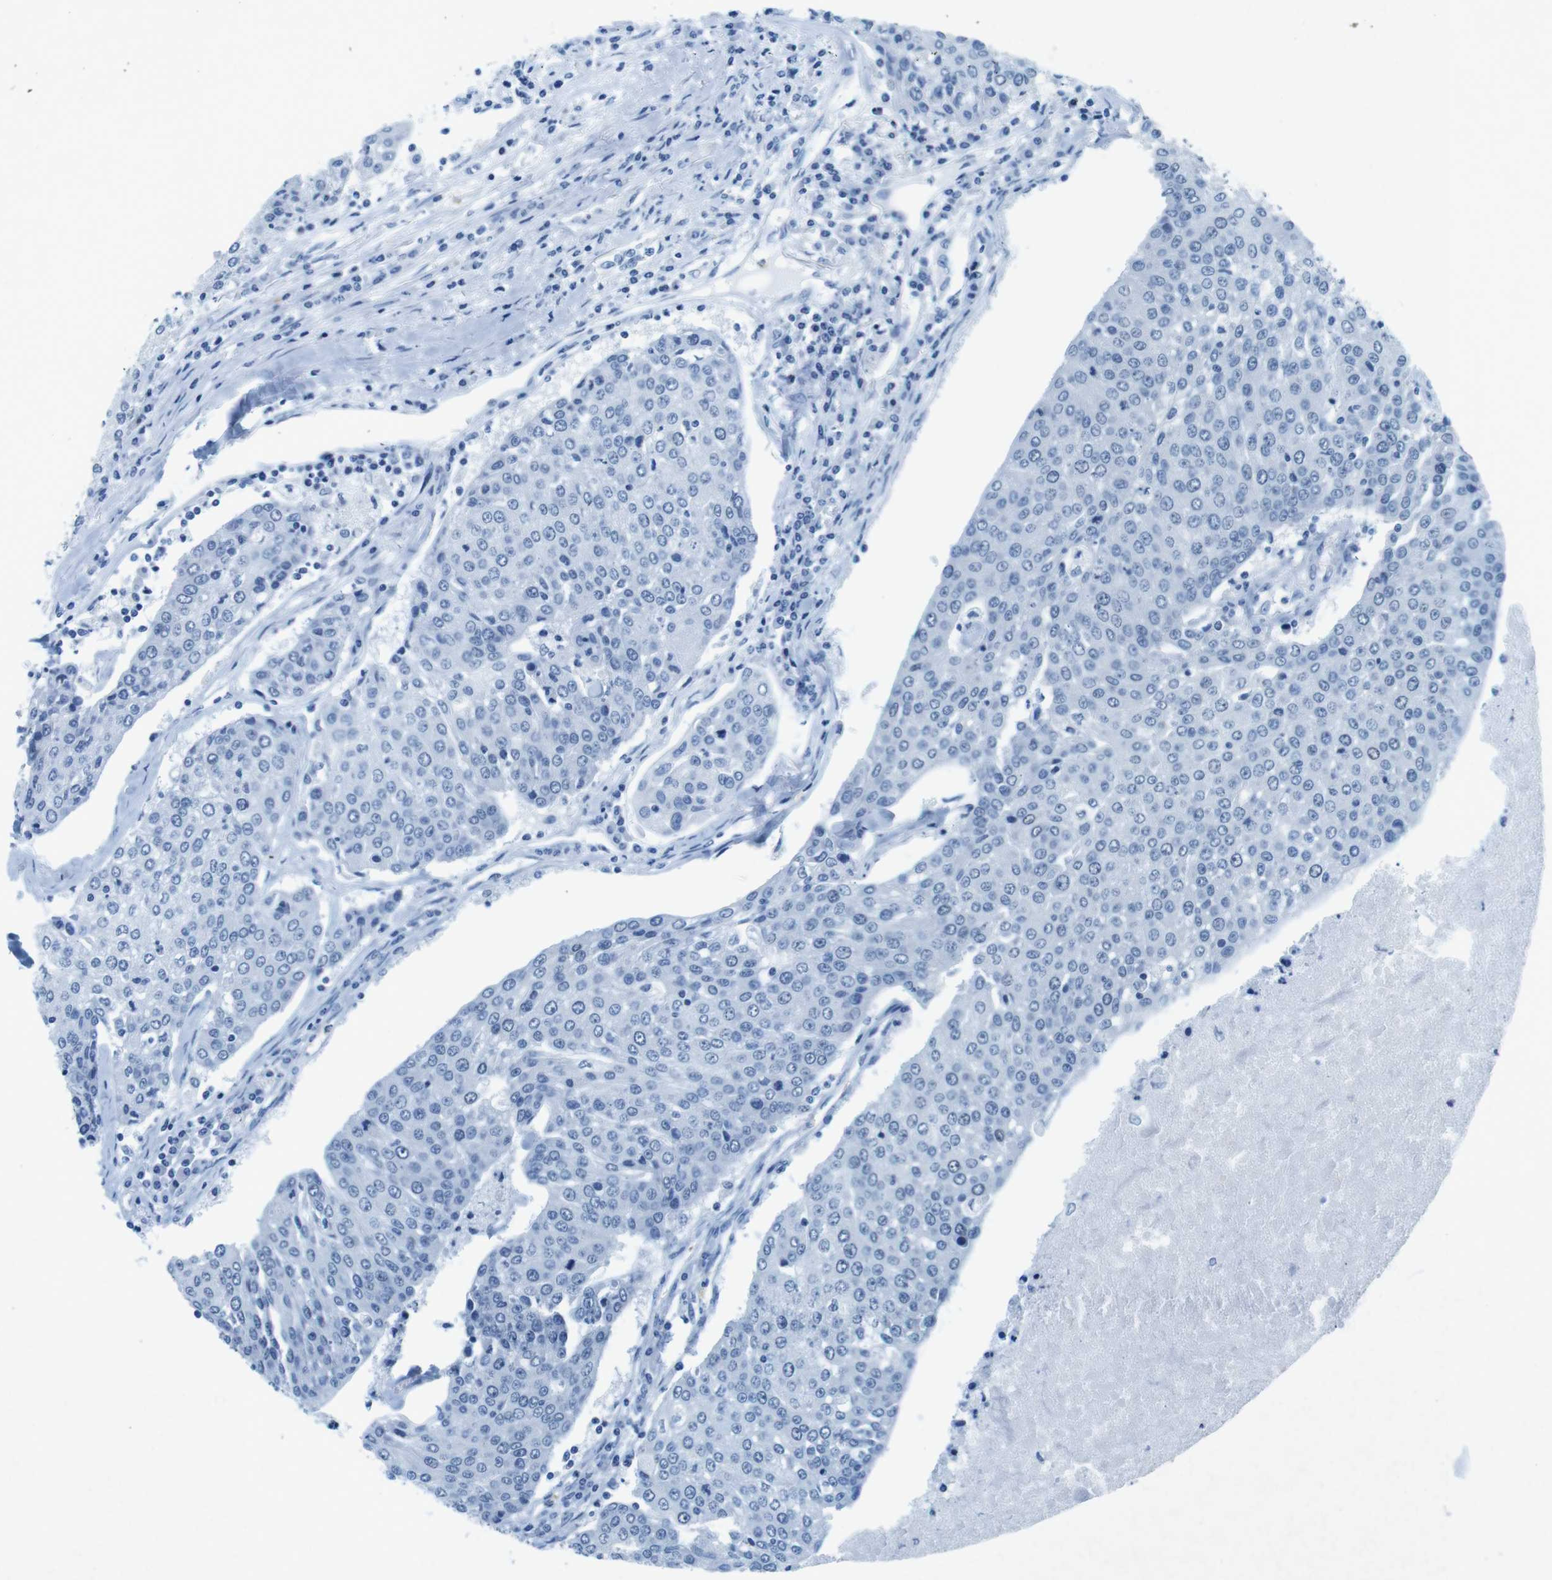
{"staining": {"intensity": "negative", "quantity": "none", "location": "none"}, "tissue": "urothelial cancer", "cell_type": "Tumor cells", "image_type": "cancer", "snomed": [{"axis": "morphology", "description": "Urothelial carcinoma, High grade"}, {"axis": "topography", "description": "Urinary bladder"}], "caption": "A histopathology image of human urothelial cancer is negative for staining in tumor cells.", "gene": "CTAG1B", "patient": {"sex": "female", "age": 85}}